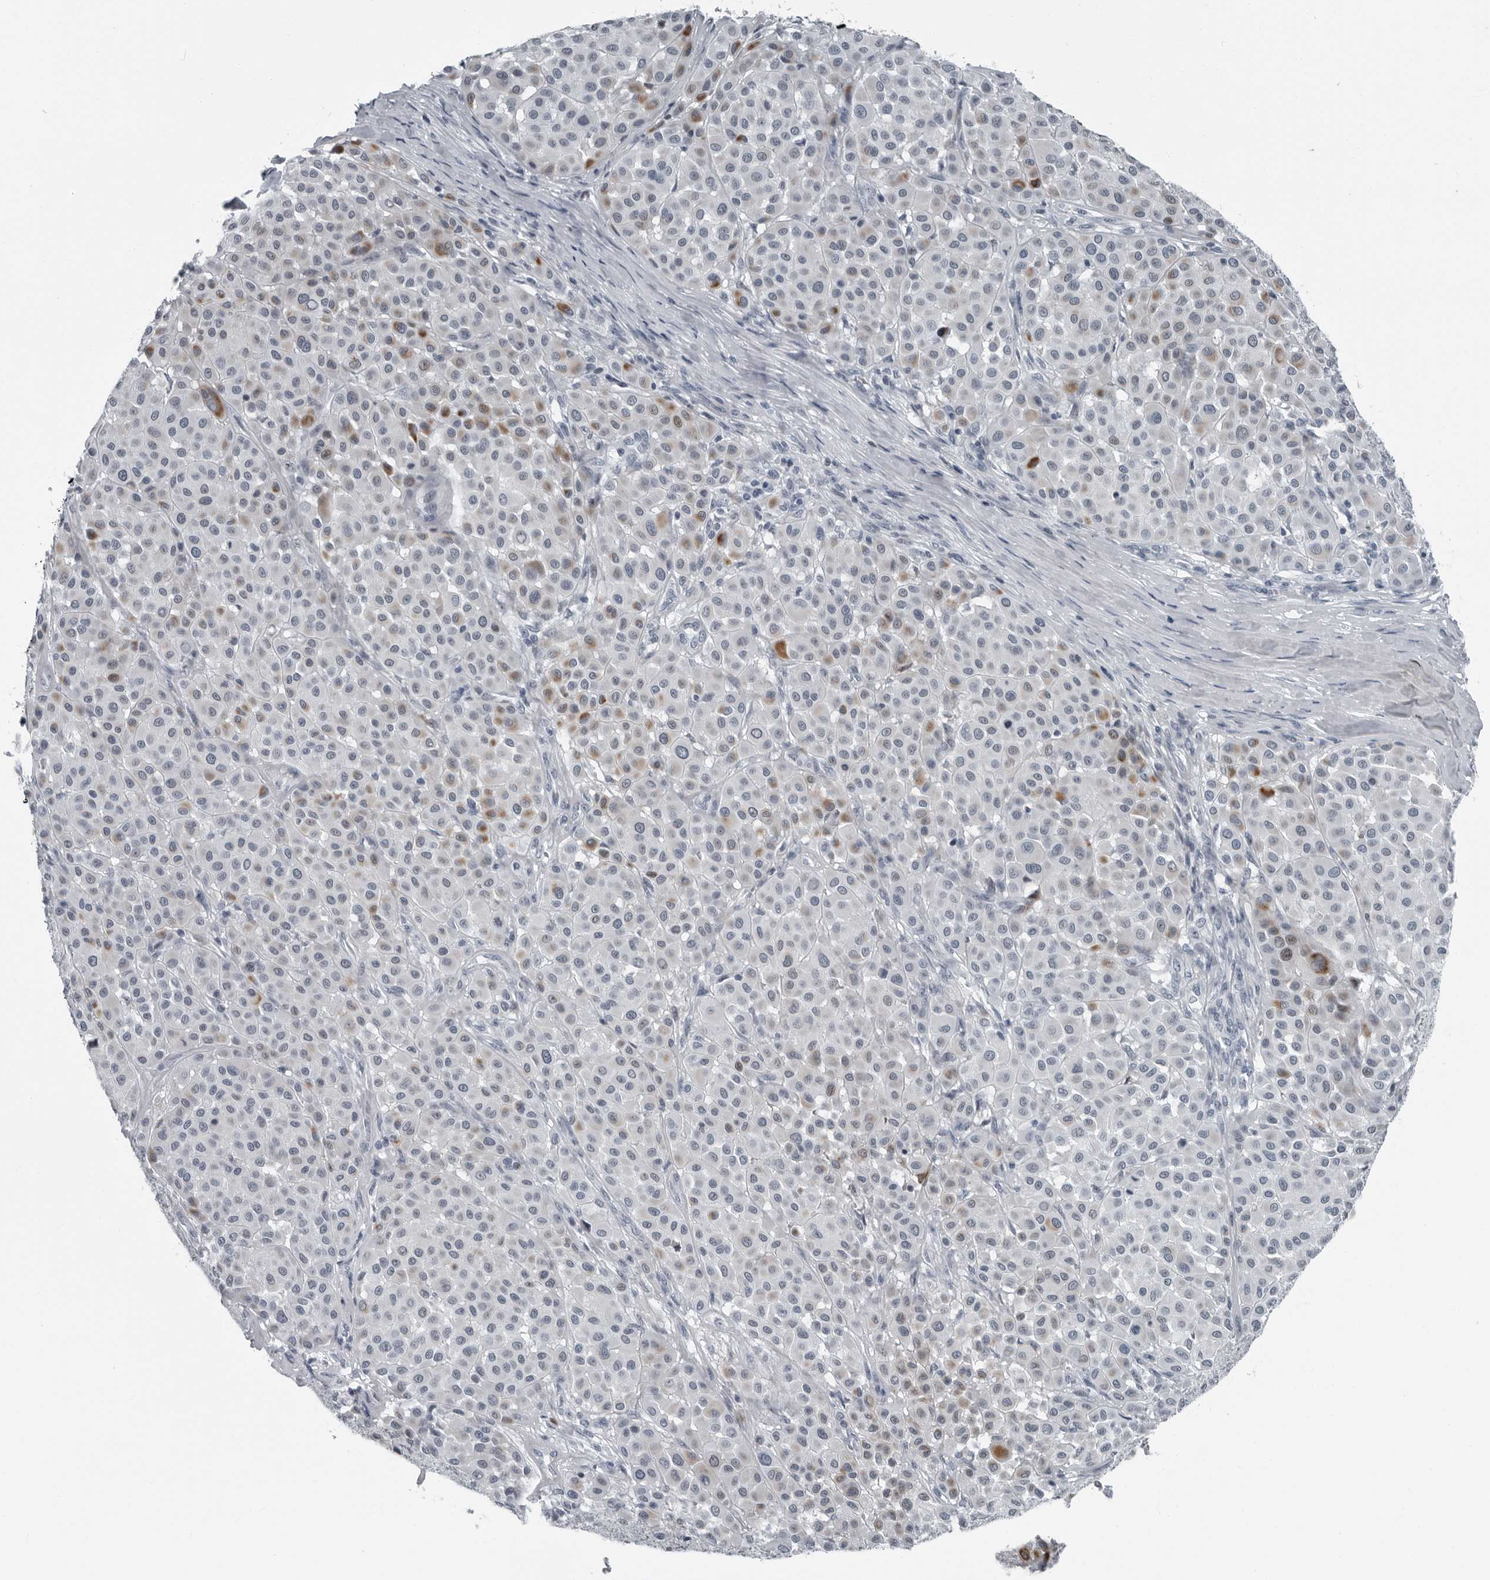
{"staining": {"intensity": "moderate", "quantity": "<25%", "location": "cytoplasmic/membranous"}, "tissue": "melanoma", "cell_type": "Tumor cells", "image_type": "cancer", "snomed": [{"axis": "morphology", "description": "Malignant melanoma, Metastatic site"}, {"axis": "topography", "description": "Soft tissue"}], "caption": "Malignant melanoma (metastatic site) stained for a protein (brown) exhibits moderate cytoplasmic/membranous positive positivity in approximately <25% of tumor cells.", "gene": "PDCD11", "patient": {"sex": "male", "age": 41}}